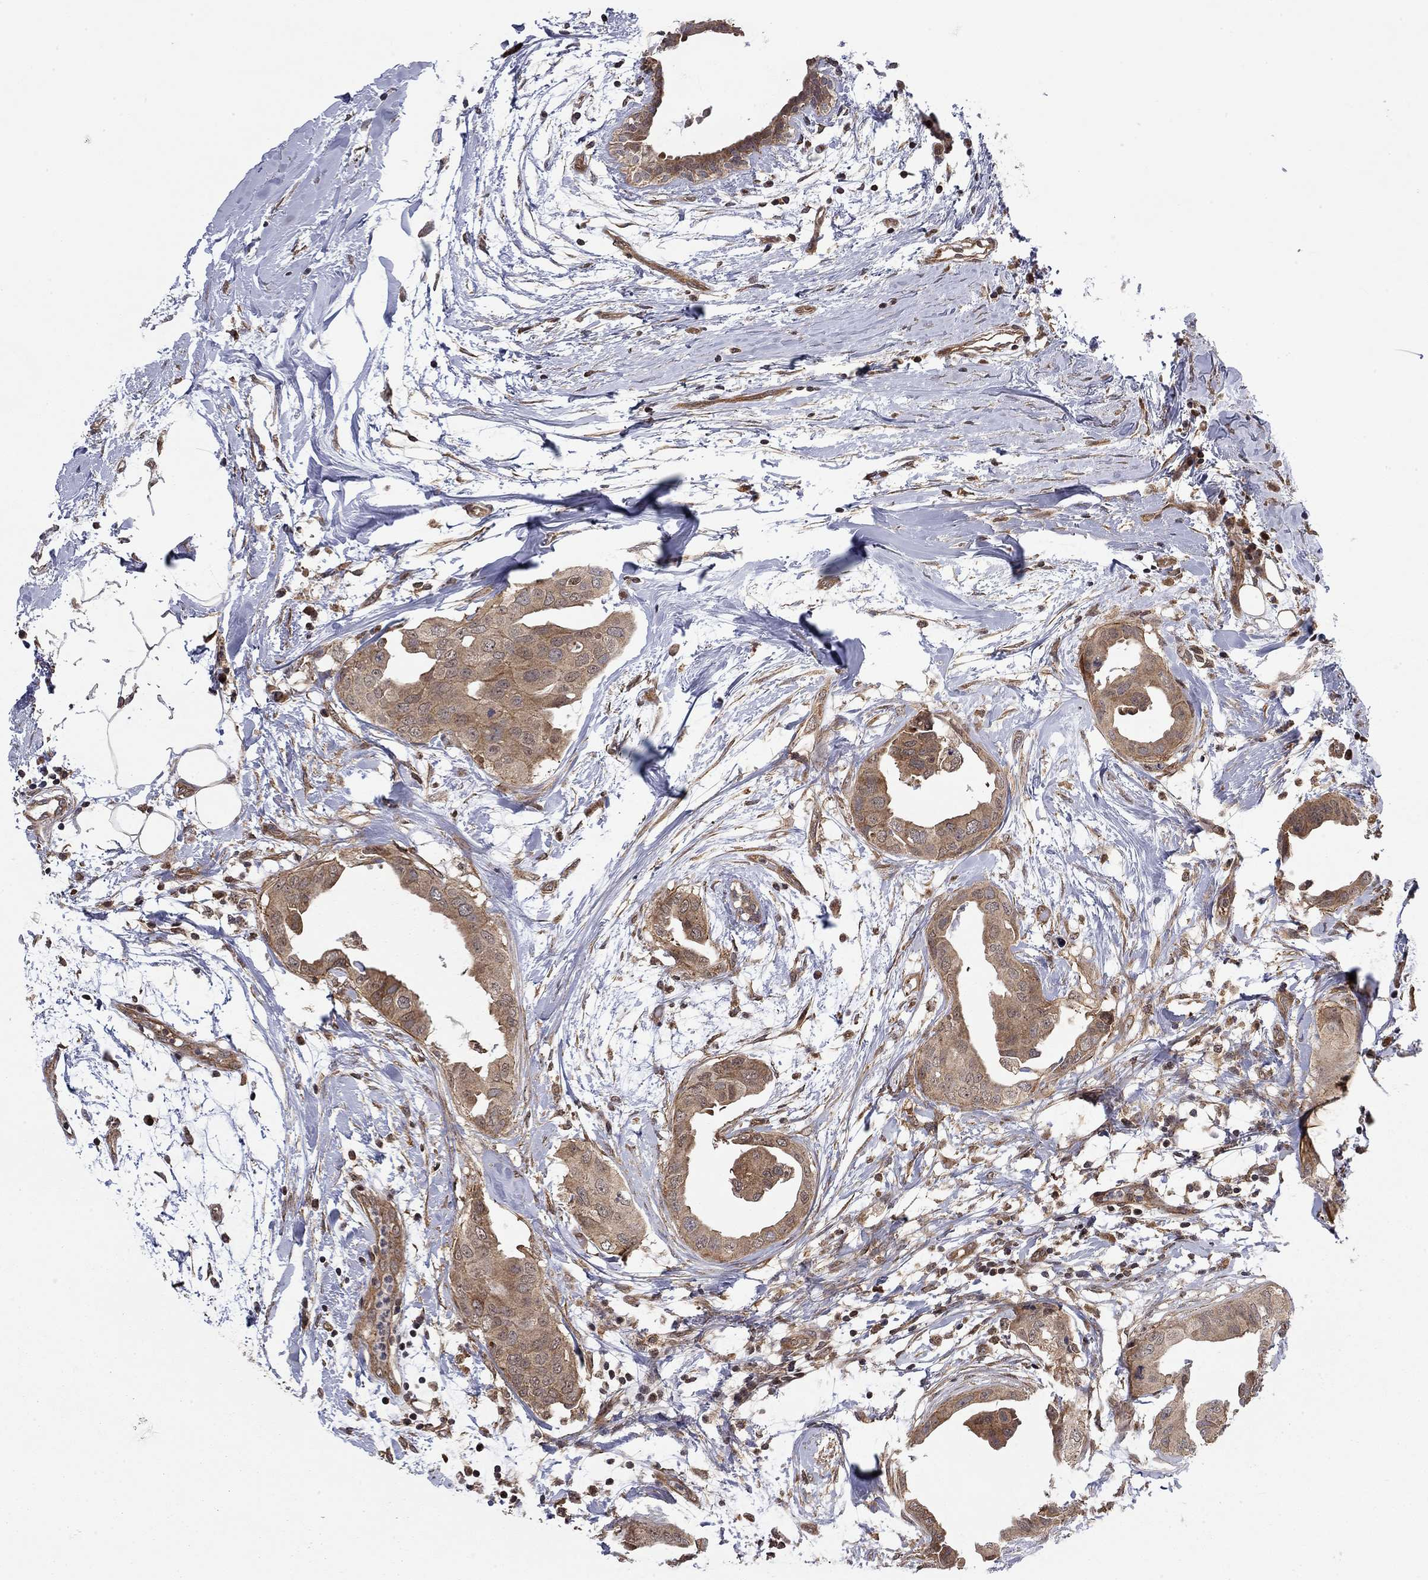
{"staining": {"intensity": "moderate", "quantity": ">75%", "location": "cytoplasmic/membranous"}, "tissue": "breast cancer", "cell_type": "Tumor cells", "image_type": "cancer", "snomed": [{"axis": "morphology", "description": "Normal tissue, NOS"}, {"axis": "morphology", "description": "Duct carcinoma"}, {"axis": "topography", "description": "Breast"}], "caption": "Protein expression analysis of human breast cancer (infiltrating ductal carcinoma) reveals moderate cytoplasmic/membranous expression in approximately >75% of tumor cells.", "gene": "TDP1", "patient": {"sex": "female", "age": 40}}